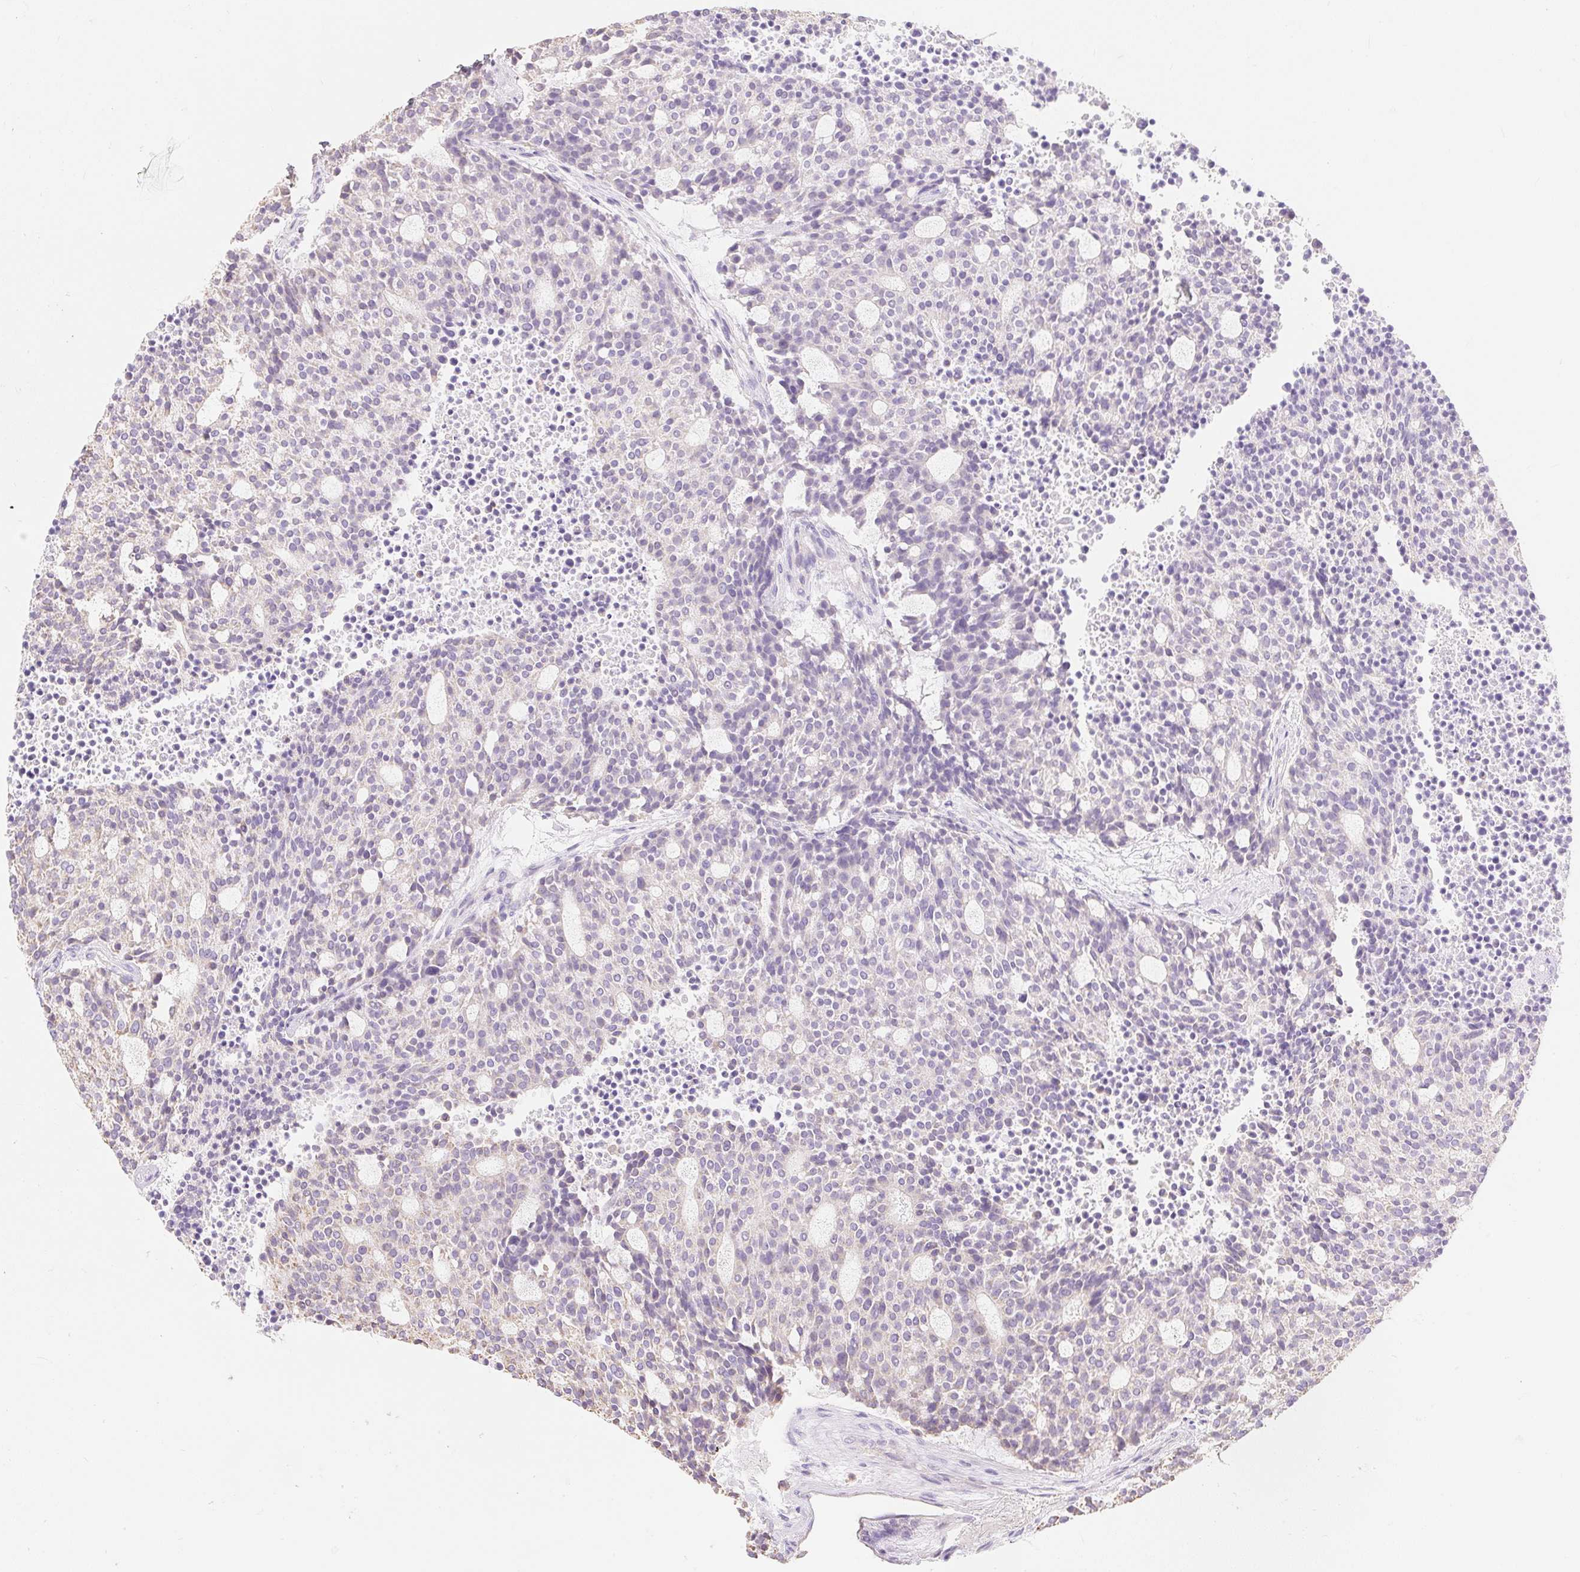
{"staining": {"intensity": "negative", "quantity": "none", "location": "none"}, "tissue": "carcinoid", "cell_type": "Tumor cells", "image_type": "cancer", "snomed": [{"axis": "morphology", "description": "Carcinoid, malignant, NOS"}, {"axis": "topography", "description": "Pancreas"}], "caption": "High power microscopy histopathology image of an IHC image of carcinoid, revealing no significant expression in tumor cells.", "gene": "DHX35", "patient": {"sex": "female", "age": 54}}